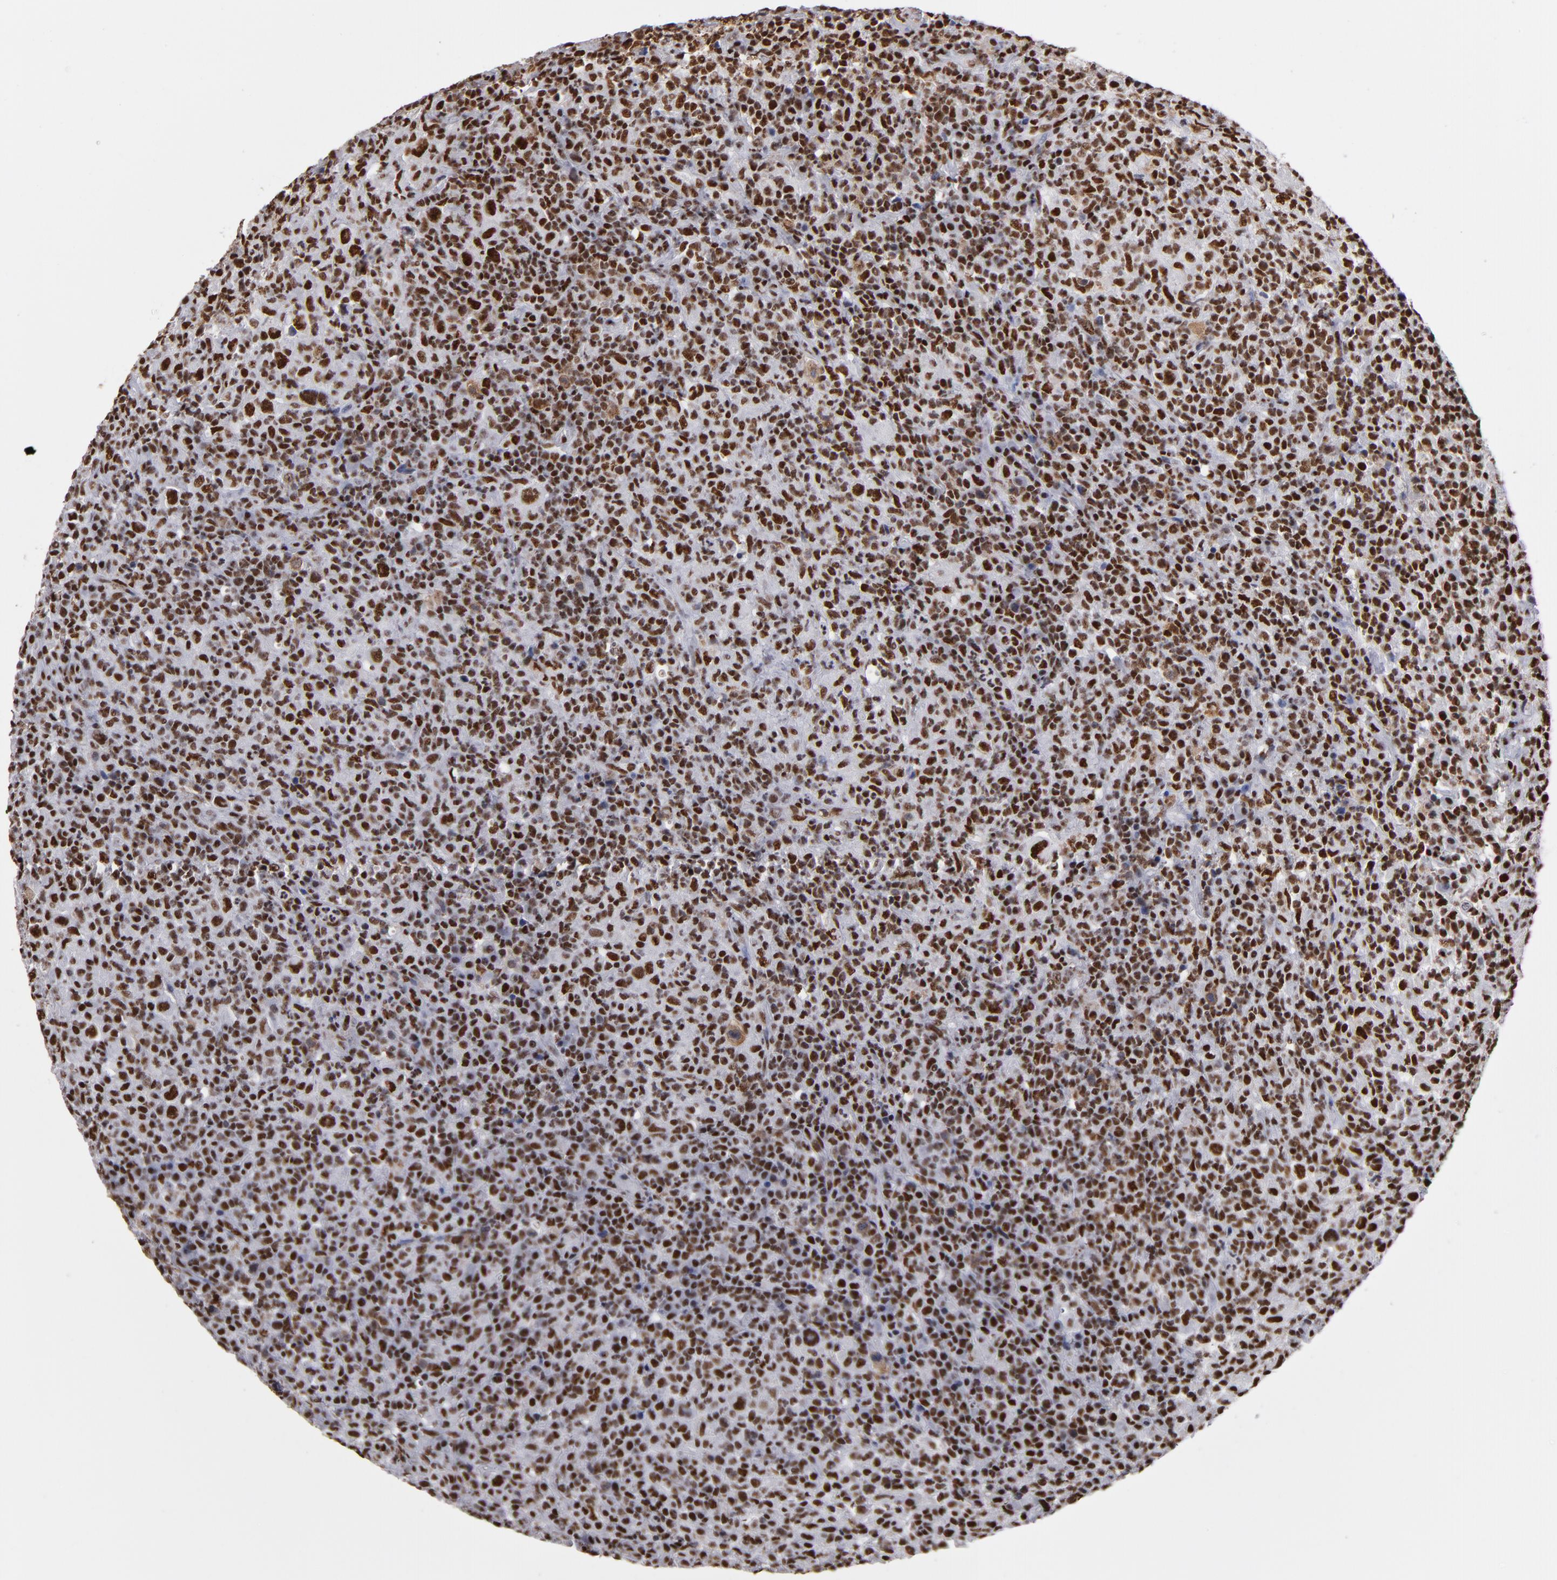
{"staining": {"intensity": "strong", "quantity": ">75%", "location": "nuclear"}, "tissue": "lymphoma", "cell_type": "Tumor cells", "image_type": "cancer", "snomed": [{"axis": "morphology", "description": "Hodgkin's disease, NOS"}, {"axis": "topography", "description": "Lymph node"}], "caption": "Immunohistochemical staining of human Hodgkin's disease shows high levels of strong nuclear positivity in approximately >75% of tumor cells. The protein of interest is stained brown, and the nuclei are stained in blue (DAB (3,3'-diaminobenzidine) IHC with brightfield microscopy, high magnification).", "gene": "MRE11", "patient": {"sex": "male", "age": 65}}